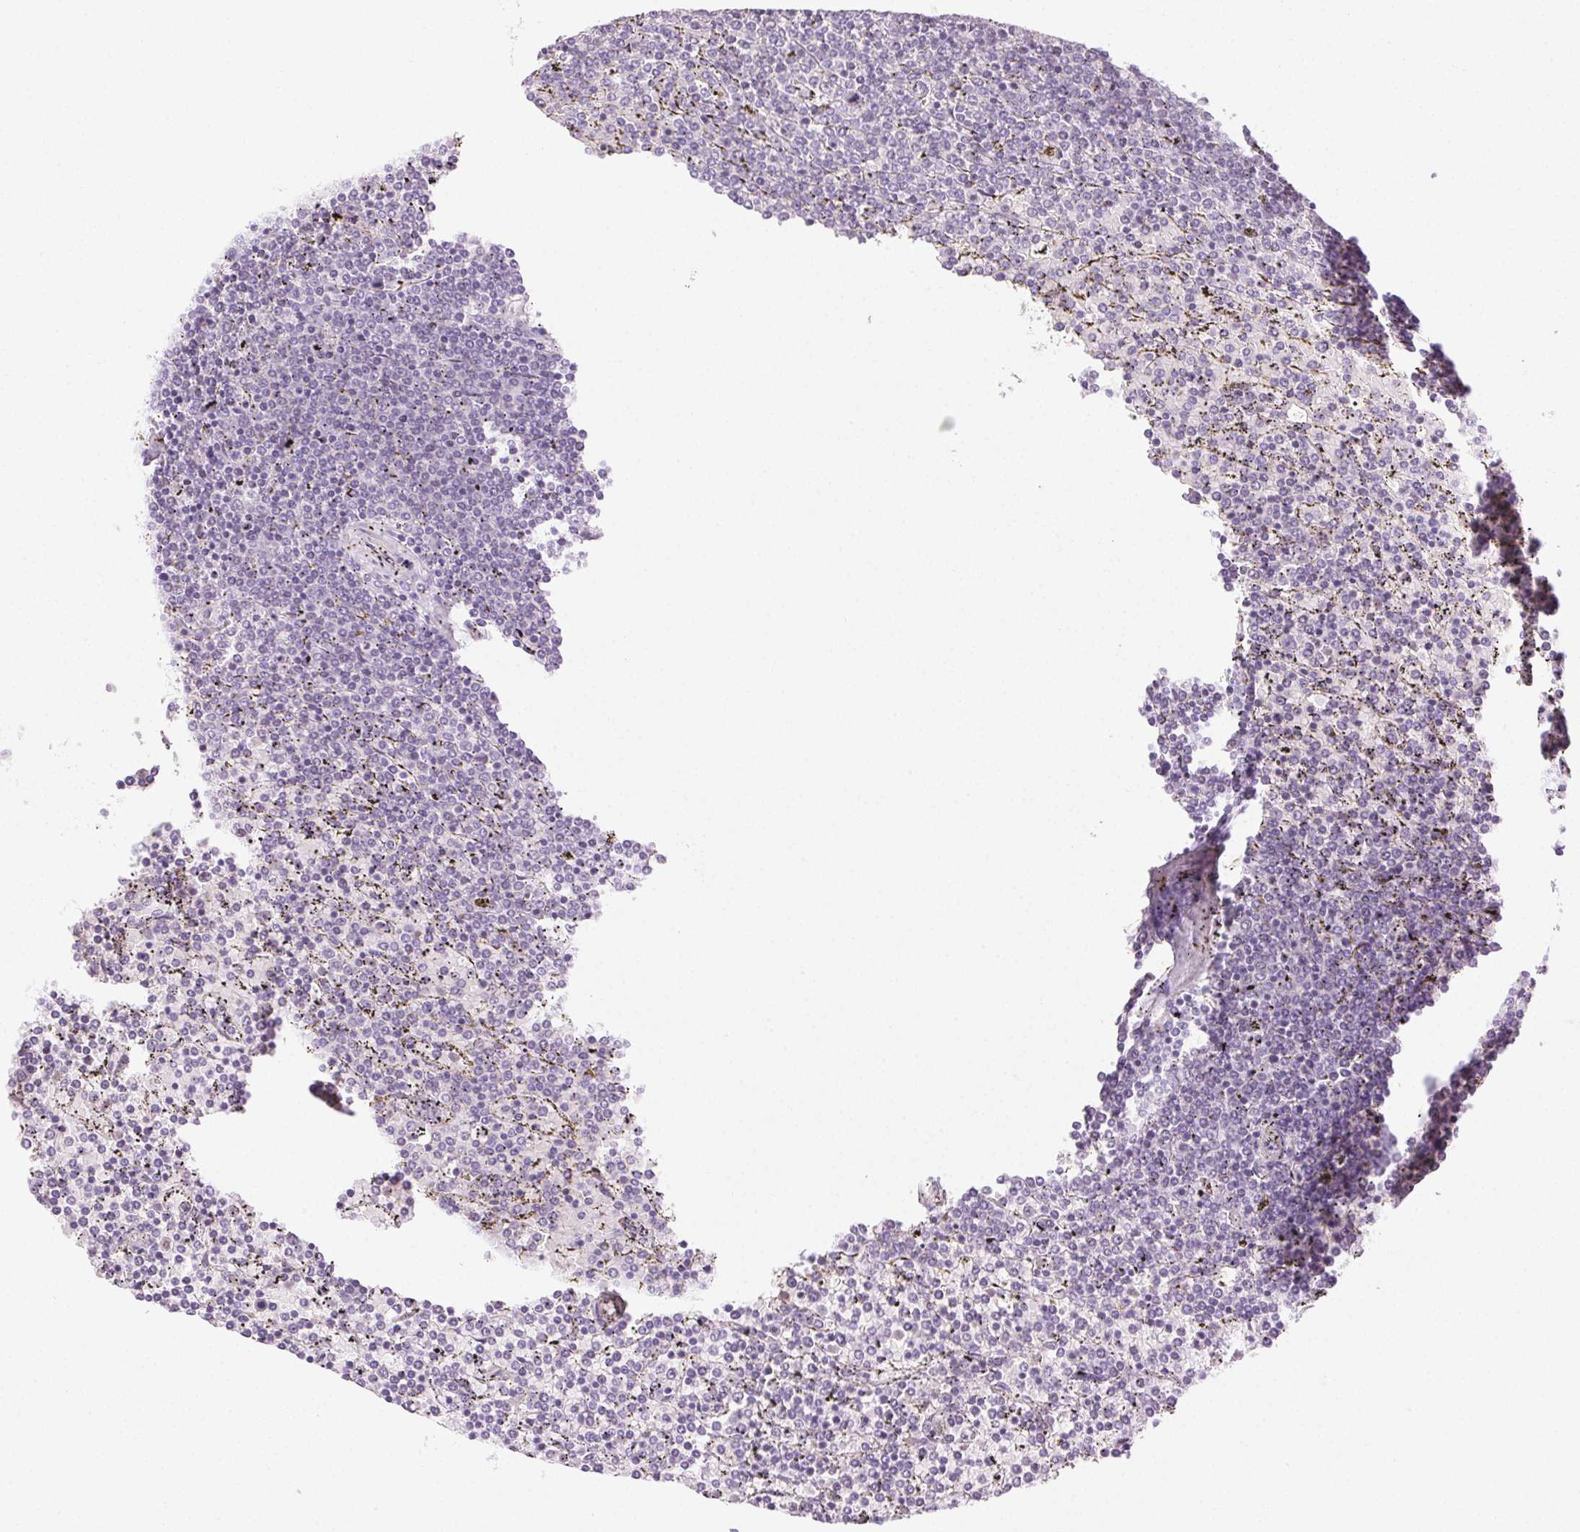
{"staining": {"intensity": "negative", "quantity": "none", "location": "none"}, "tissue": "lymphoma", "cell_type": "Tumor cells", "image_type": "cancer", "snomed": [{"axis": "morphology", "description": "Malignant lymphoma, non-Hodgkin's type, Low grade"}, {"axis": "topography", "description": "Spleen"}], "caption": "High magnification brightfield microscopy of low-grade malignant lymphoma, non-Hodgkin's type stained with DAB (3,3'-diaminobenzidine) (brown) and counterstained with hematoxylin (blue): tumor cells show no significant staining. (Immunohistochemistry, brightfield microscopy, high magnification).", "gene": "BPIFB2", "patient": {"sex": "female", "age": 77}}